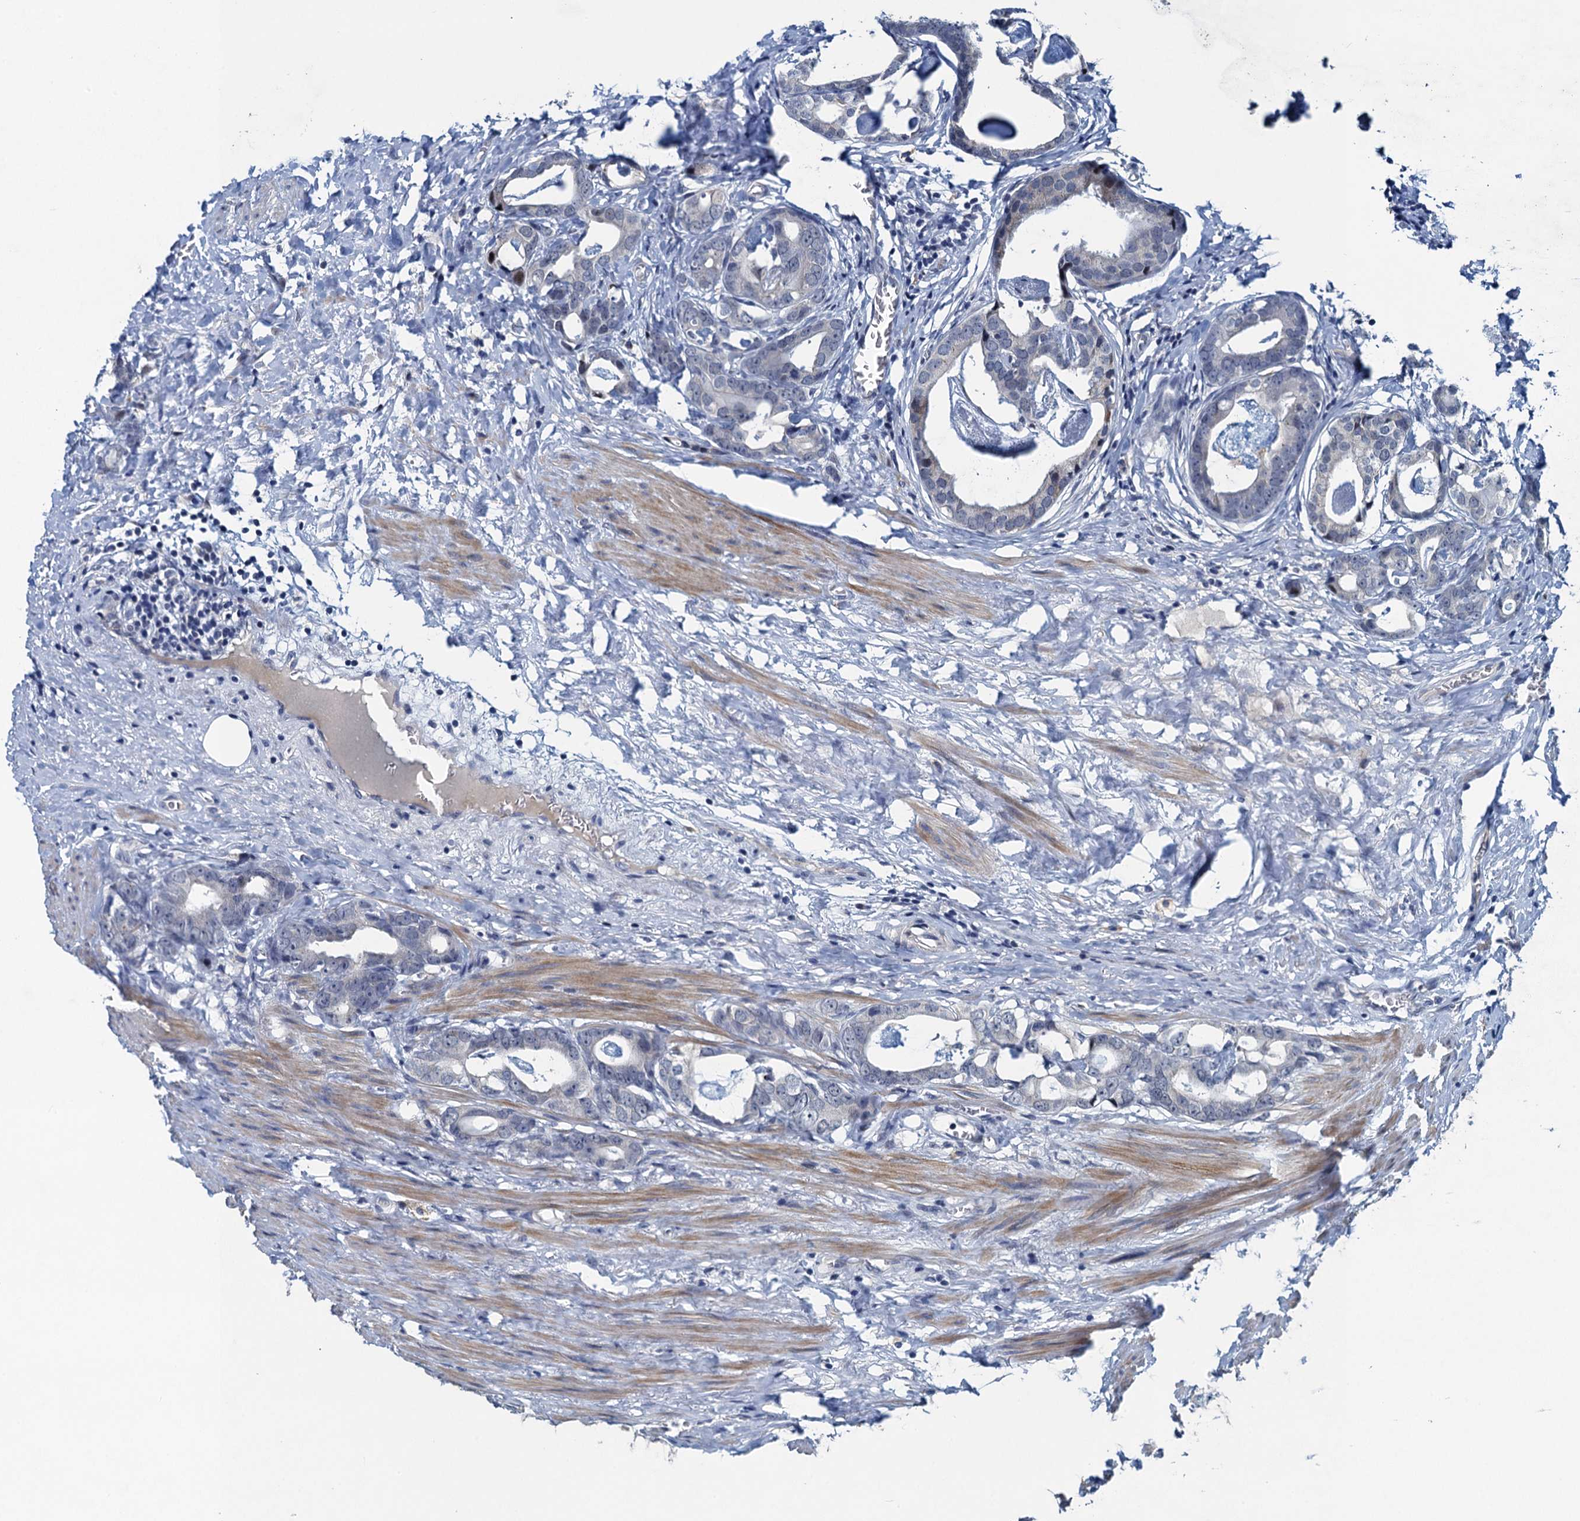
{"staining": {"intensity": "negative", "quantity": "none", "location": "none"}, "tissue": "prostate cancer", "cell_type": "Tumor cells", "image_type": "cancer", "snomed": [{"axis": "morphology", "description": "Adenocarcinoma, Low grade"}, {"axis": "topography", "description": "Prostate"}], "caption": "Tumor cells show no significant positivity in prostate adenocarcinoma (low-grade). (Stains: DAB (3,3'-diaminobenzidine) immunohistochemistry with hematoxylin counter stain, Microscopy: brightfield microscopy at high magnification).", "gene": "ATOSA", "patient": {"sex": "male", "age": 71}}